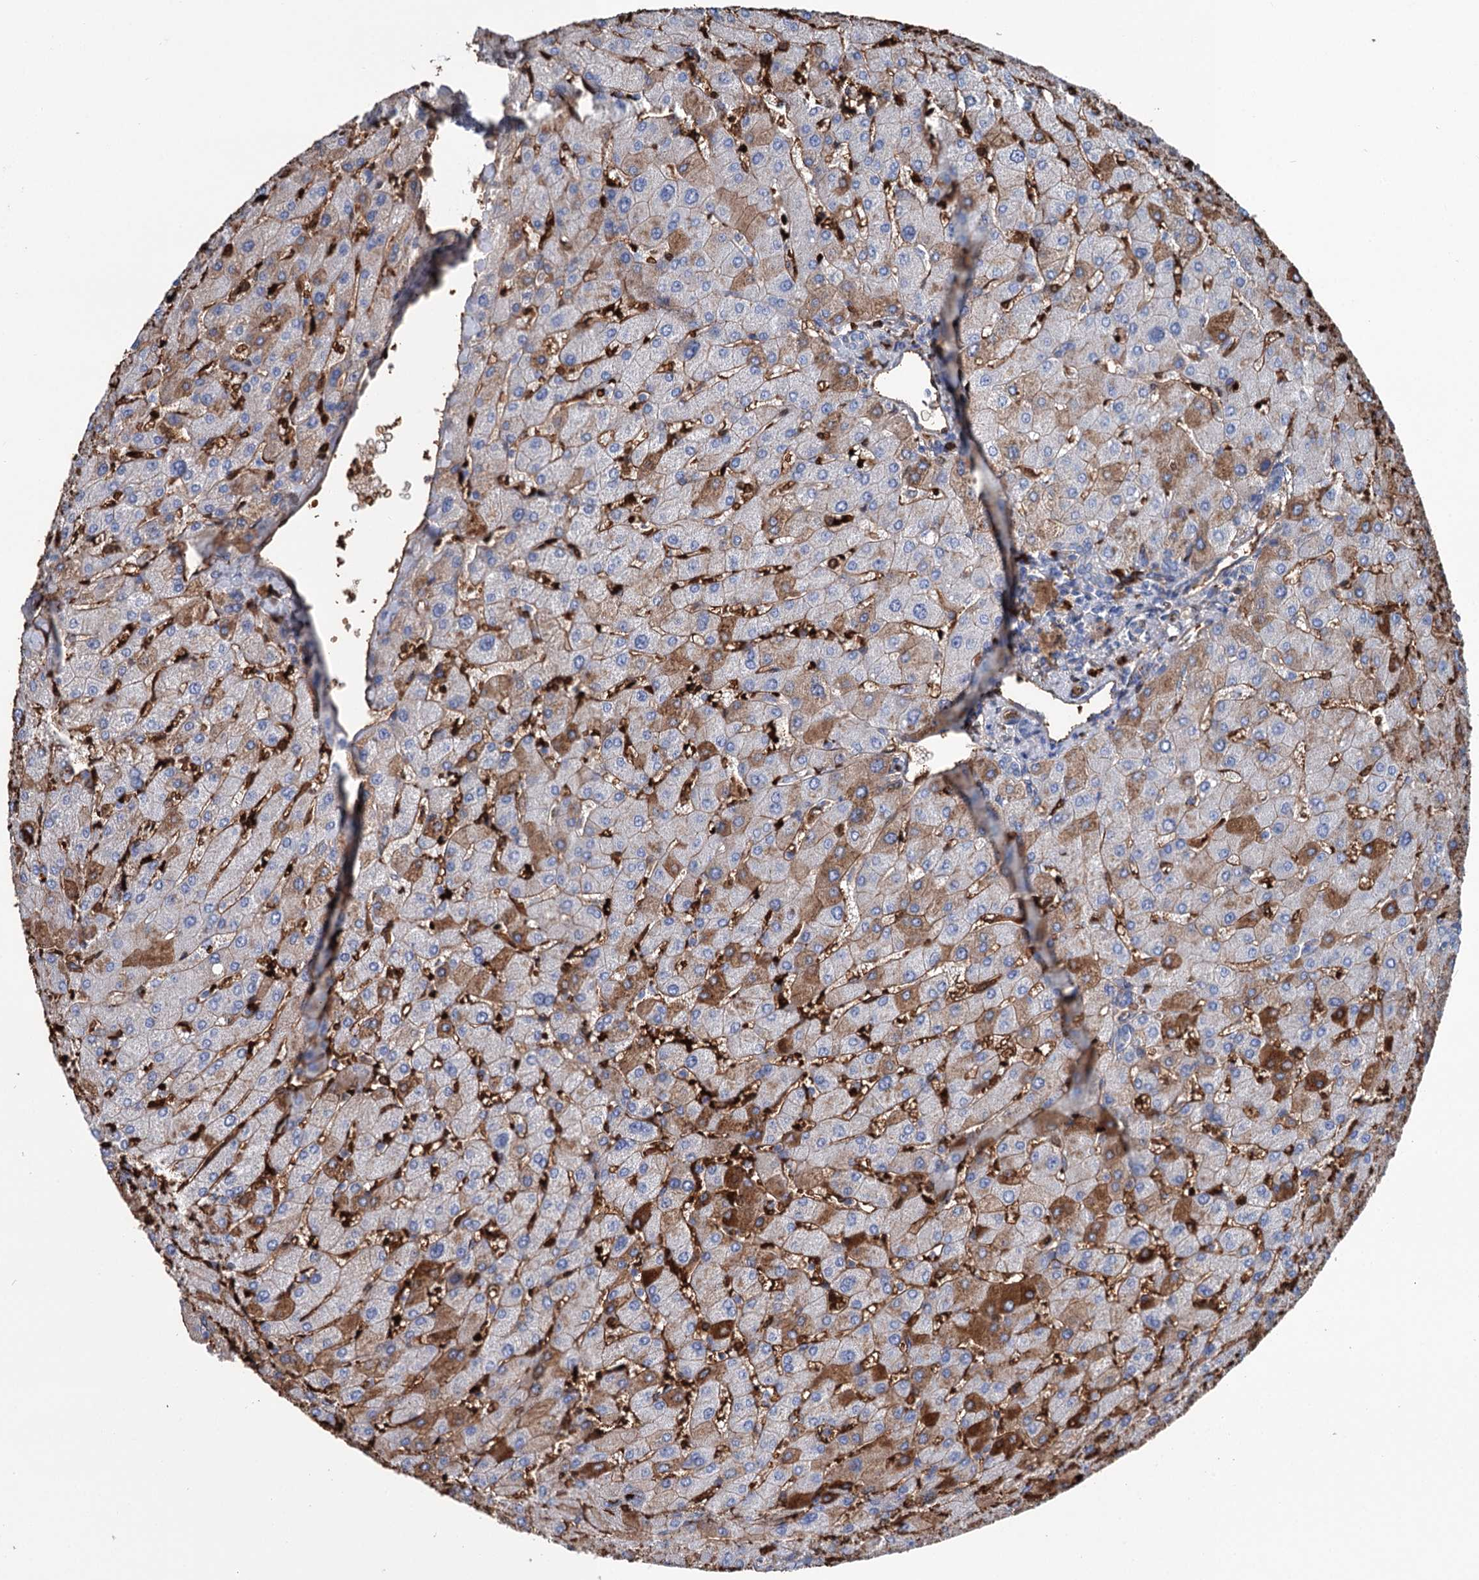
{"staining": {"intensity": "negative", "quantity": "none", "location": "none"}, "tissue": "liver", "cell_type": "Cholangiocytes", "image_type": "normal", "snomed": [{"axis": "morphology", "description": "Normal tissue, NOS"}, {"axis": "topography", "description": "Liver"}], "caption": "High power microscopy micrograph of an immunohistochemistry photomicrograph of benign liver, revealing no significant staining in cholangiocytes.", "gene": "RPUSD3", "patient": {"sex": "male", "age": 55}}